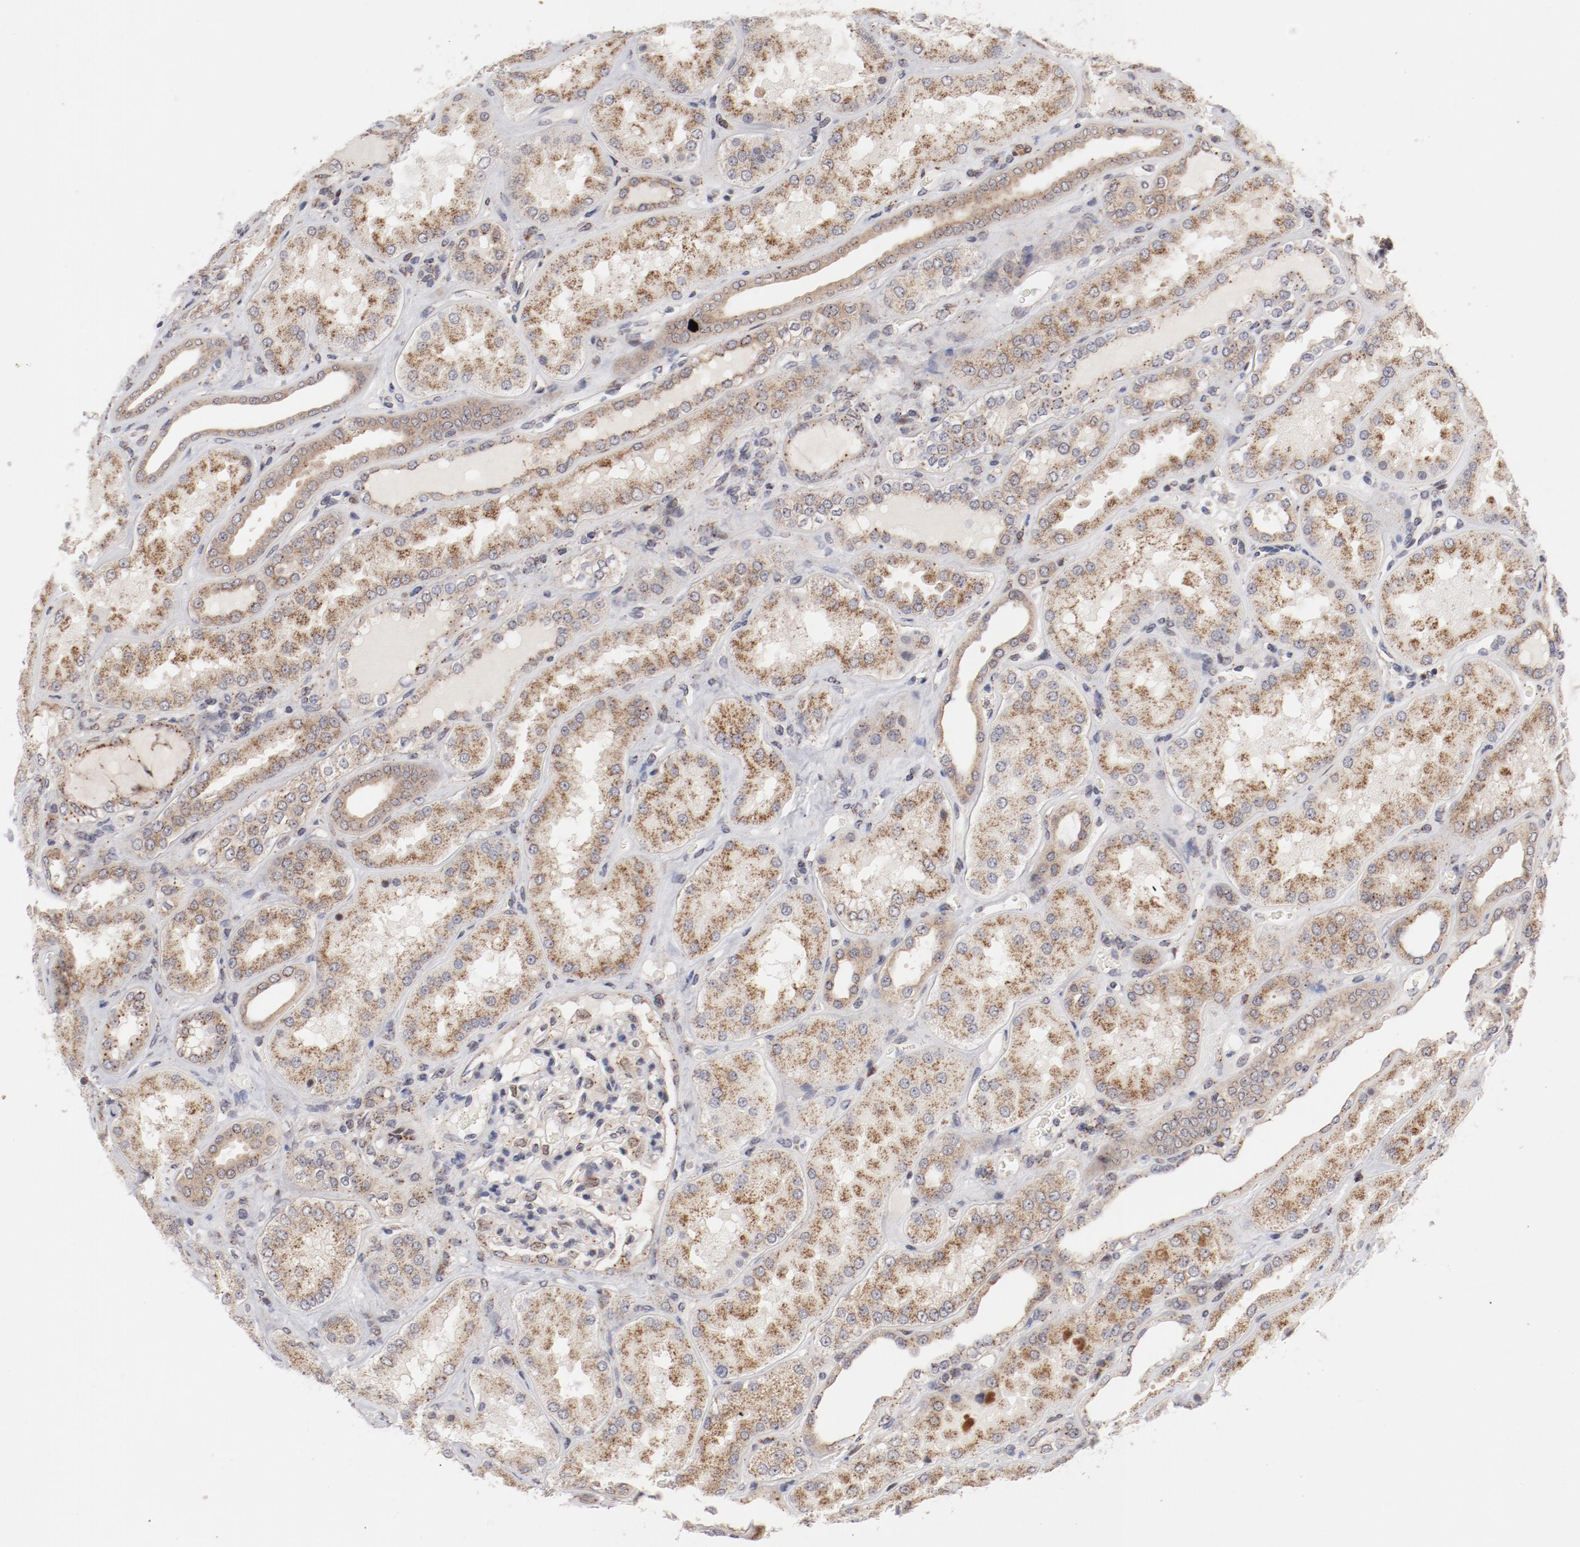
{"staining": {"intensity": "weak", "quantity": "<25%", "location": "cytoplasmic/membranous"}, "tissue": "kidney", "cell_type": "Cells in glomeruli", "image_type": "normal", "snomed": [{"axis": "morphology", "description": "Normal tissue, NOS"}, {"axis": "topography", "description": "Kidney"}], "caption": "Immunohistochemical staining of normal kidney displays no significant staining in cells in glomeruli.", "gene": "RPL12", "patient": {"sex": "female", "age": 56}}